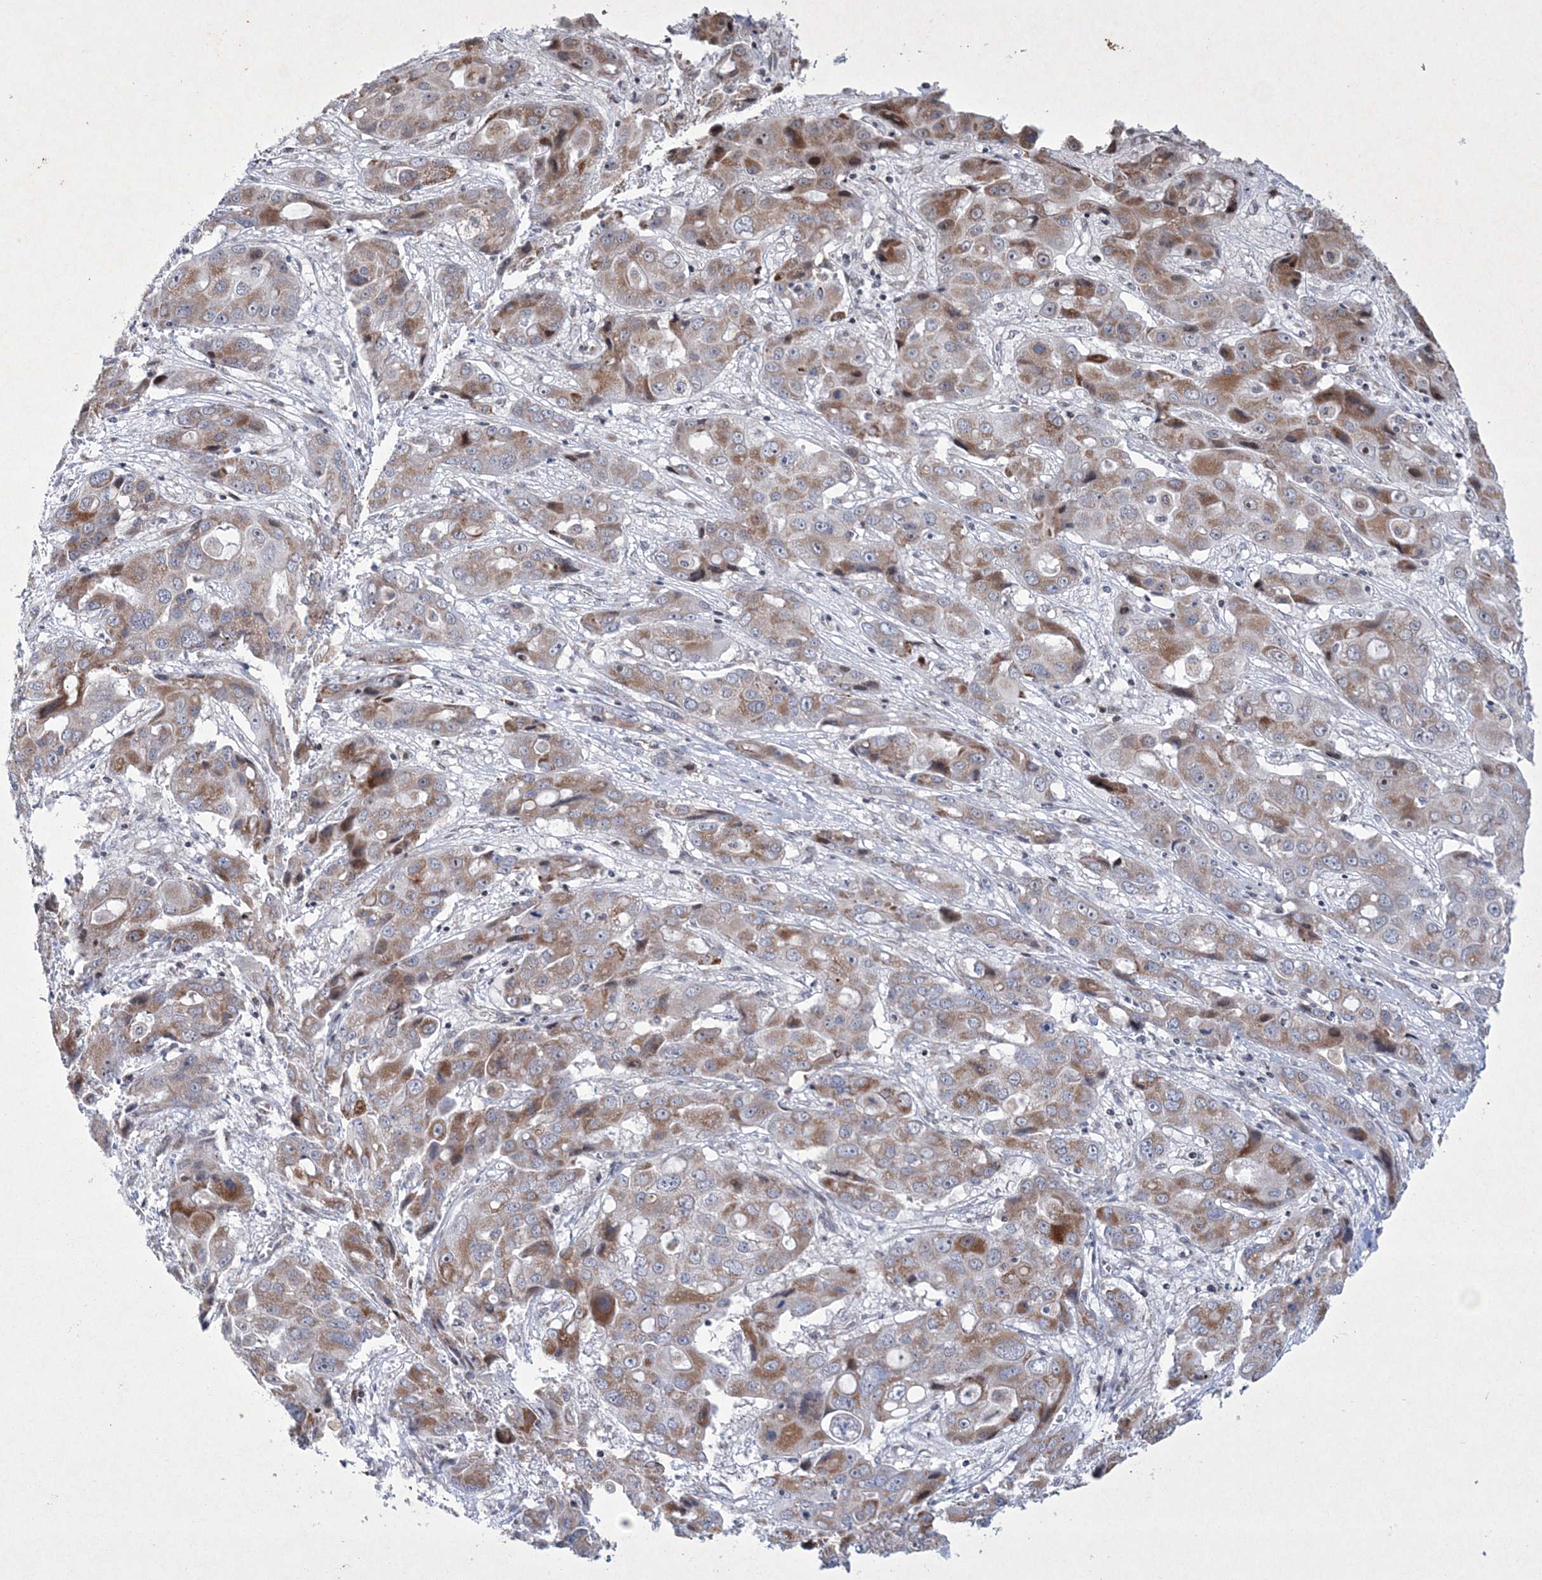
{"staining": {"intensity": "moderate", "quantity": ">75%", "location": "cytoplasmic/membranous"}, "tissue": "liver cancer", "cell_type": "Tumor cells", "image_type": "cancer", "snomed": [{"axis": "morphology", "description": "Cholangiocarcinoma"}, {"axis": "topography", "description": "Liver"}], "caption": "This histopathology image displays cholangiocarcinoma (liver) stained with immunohistochemistry to label a protein in brown. The cytoplasmic/membranous of tumor cells show moderate positivity for the protein. Nuclei are counter-stained blue.", "gene": "CES4A", "patient": {"sex": "male", "age": 67}}